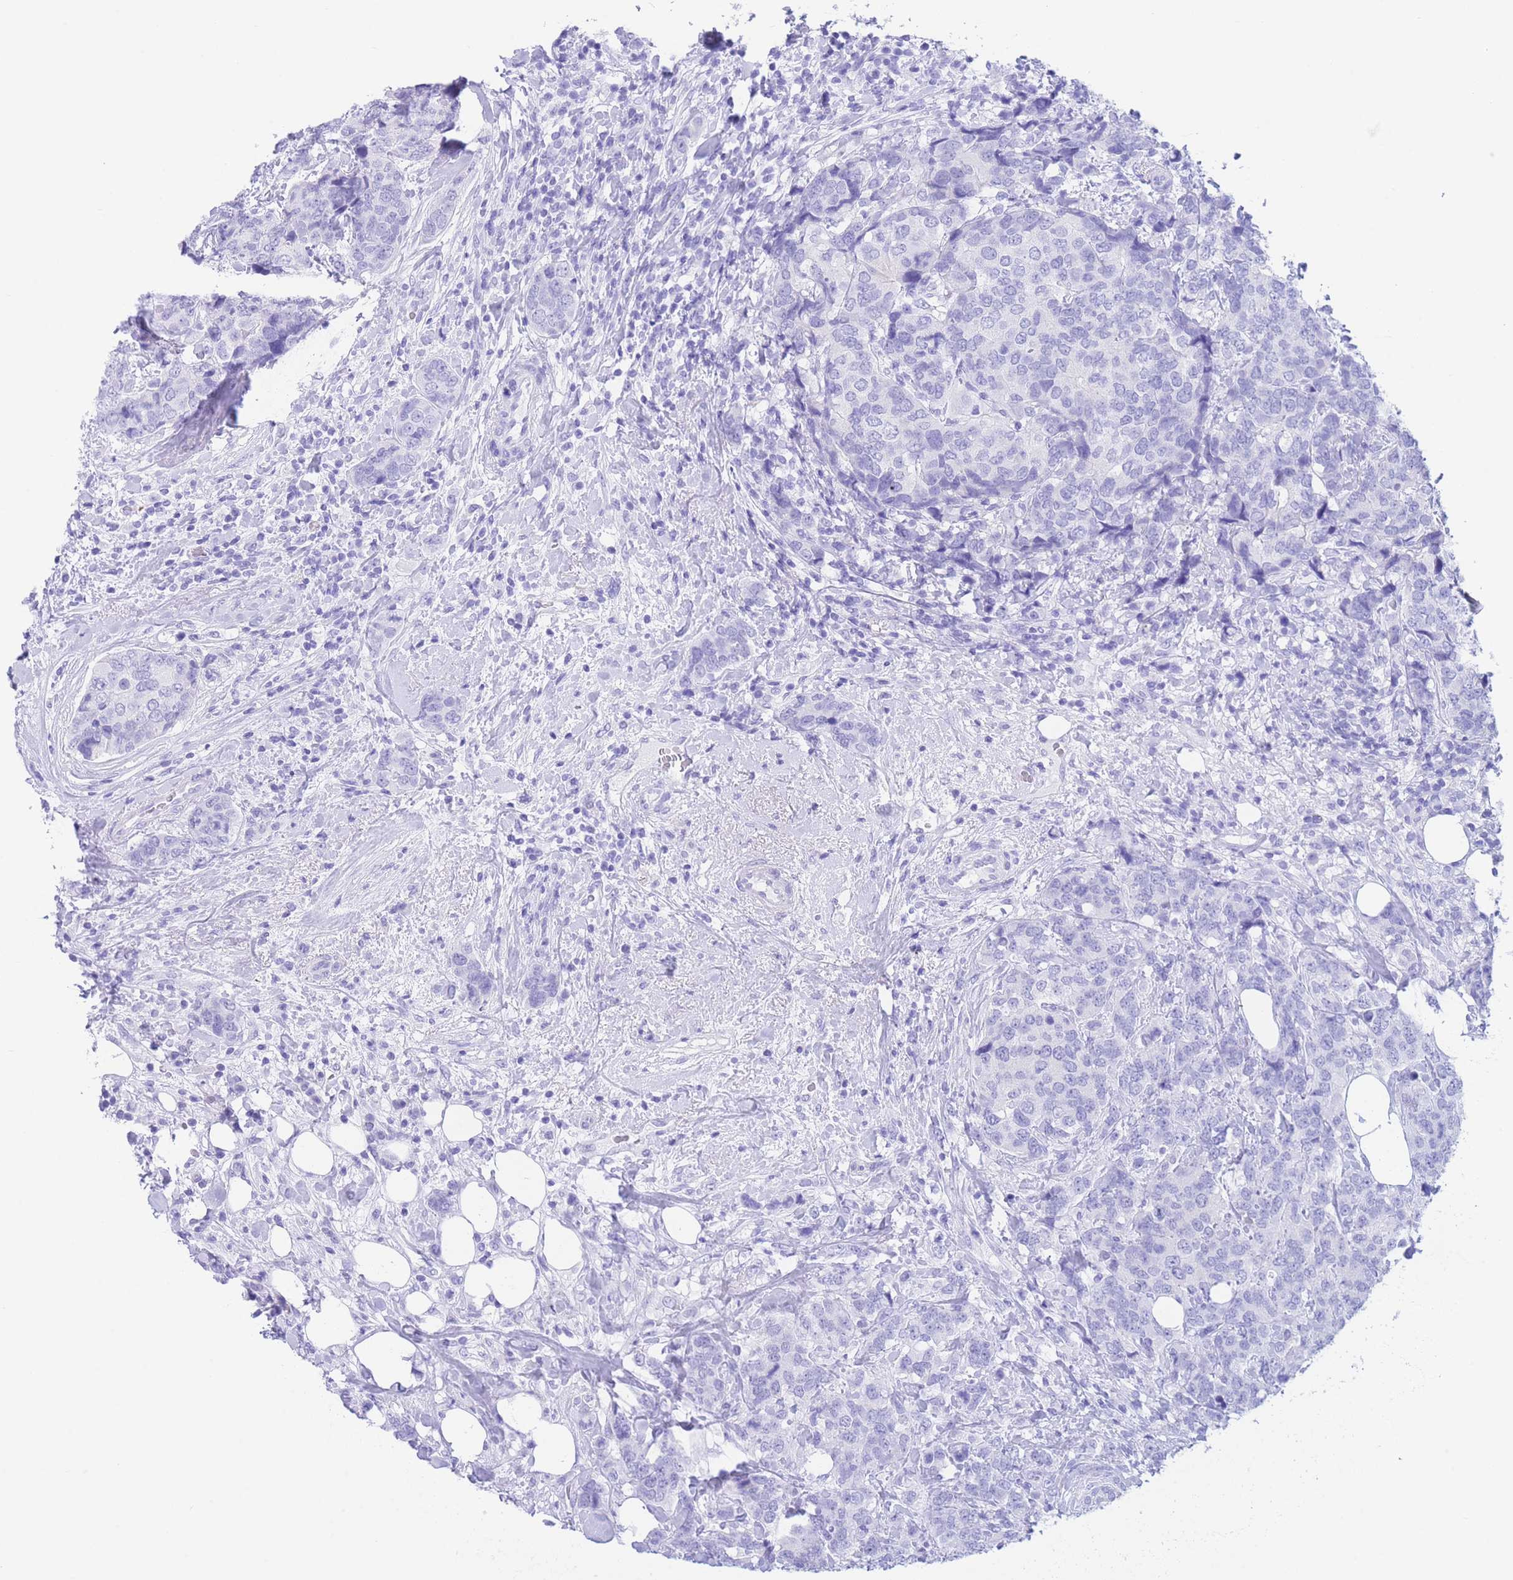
{"staining": {"intensity": "negative", "quantity": "none", "location": "none"}, "tissue": "breast cancer", "cell_type": "Tumor cells", "image_type": "cancer", "snomed": [{"axis": "morphology", "description": "Lobular carcinoma"}, {"axis": "topography", "description": "Breast"}], "caption": "DAB (3,3'-diaminobenzidine) immunohistochemical staining of human breast lobular carcinoma exhibits no significant expression in tumor cells.", "gene": "SLCO1B3", "patient": {"sex": "female", "age": 59}}